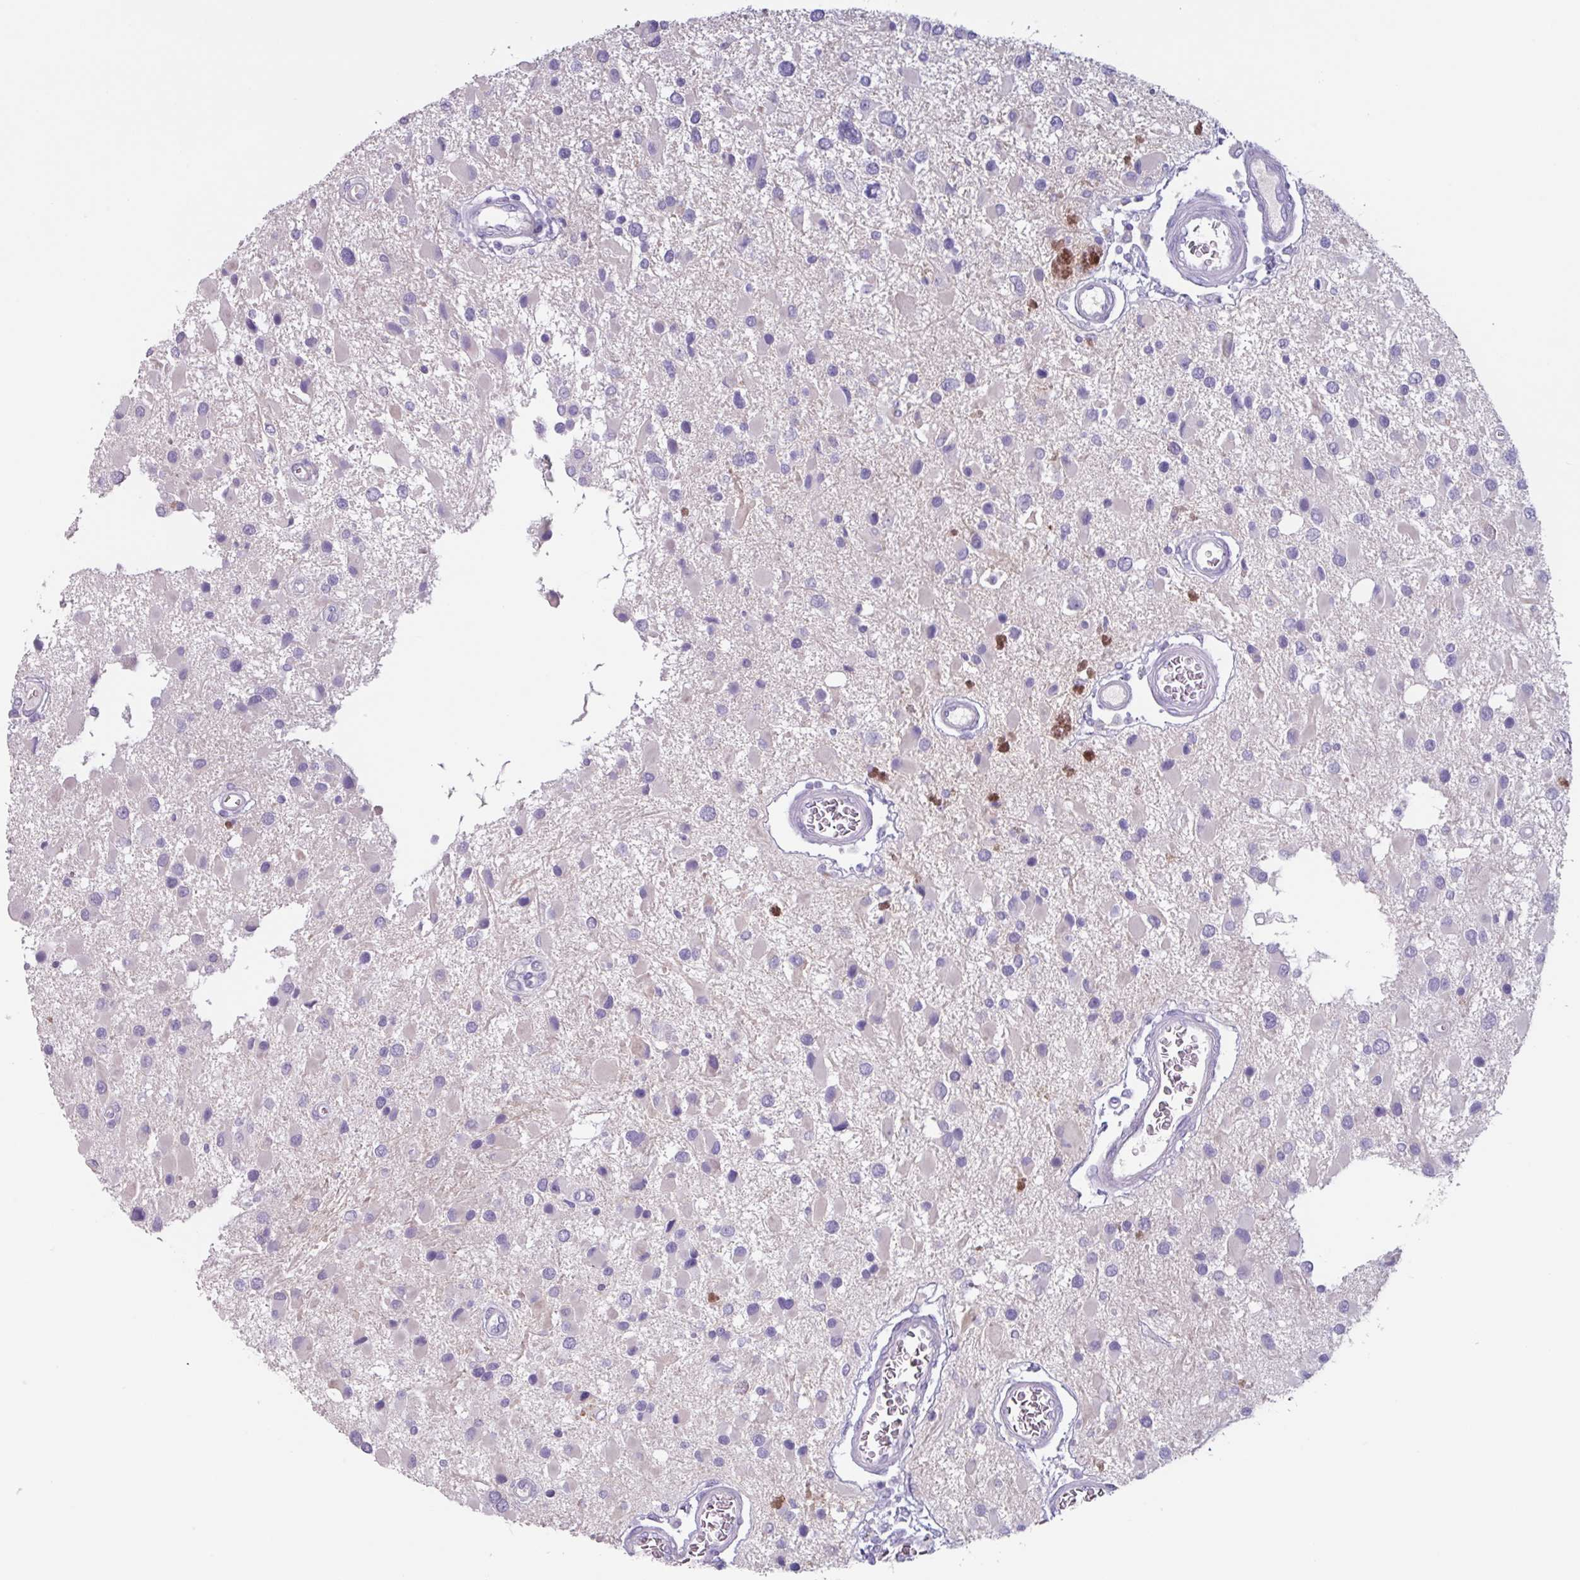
{"staining": {"intensity": "negative", "quantity": "none", "location": "none"}, "tissue": "glioma", "cell_type": "Tumor cells", "image_type": "cancer", "snomed": [{"axis": "morphology", "description": "Glioma, malignant, High grade"}, {"axis": "topography", "description": "Brain"}], "caption": "IHC histopathology image of neoplastic tissue: malignant high-grade glioma stained with DAB (3,3'-diaminobenzidine) exhibits no significant protein positivity in tumor cells.", "gene": "OR2T10", "patient": {"sex": "male", "age": 53}}